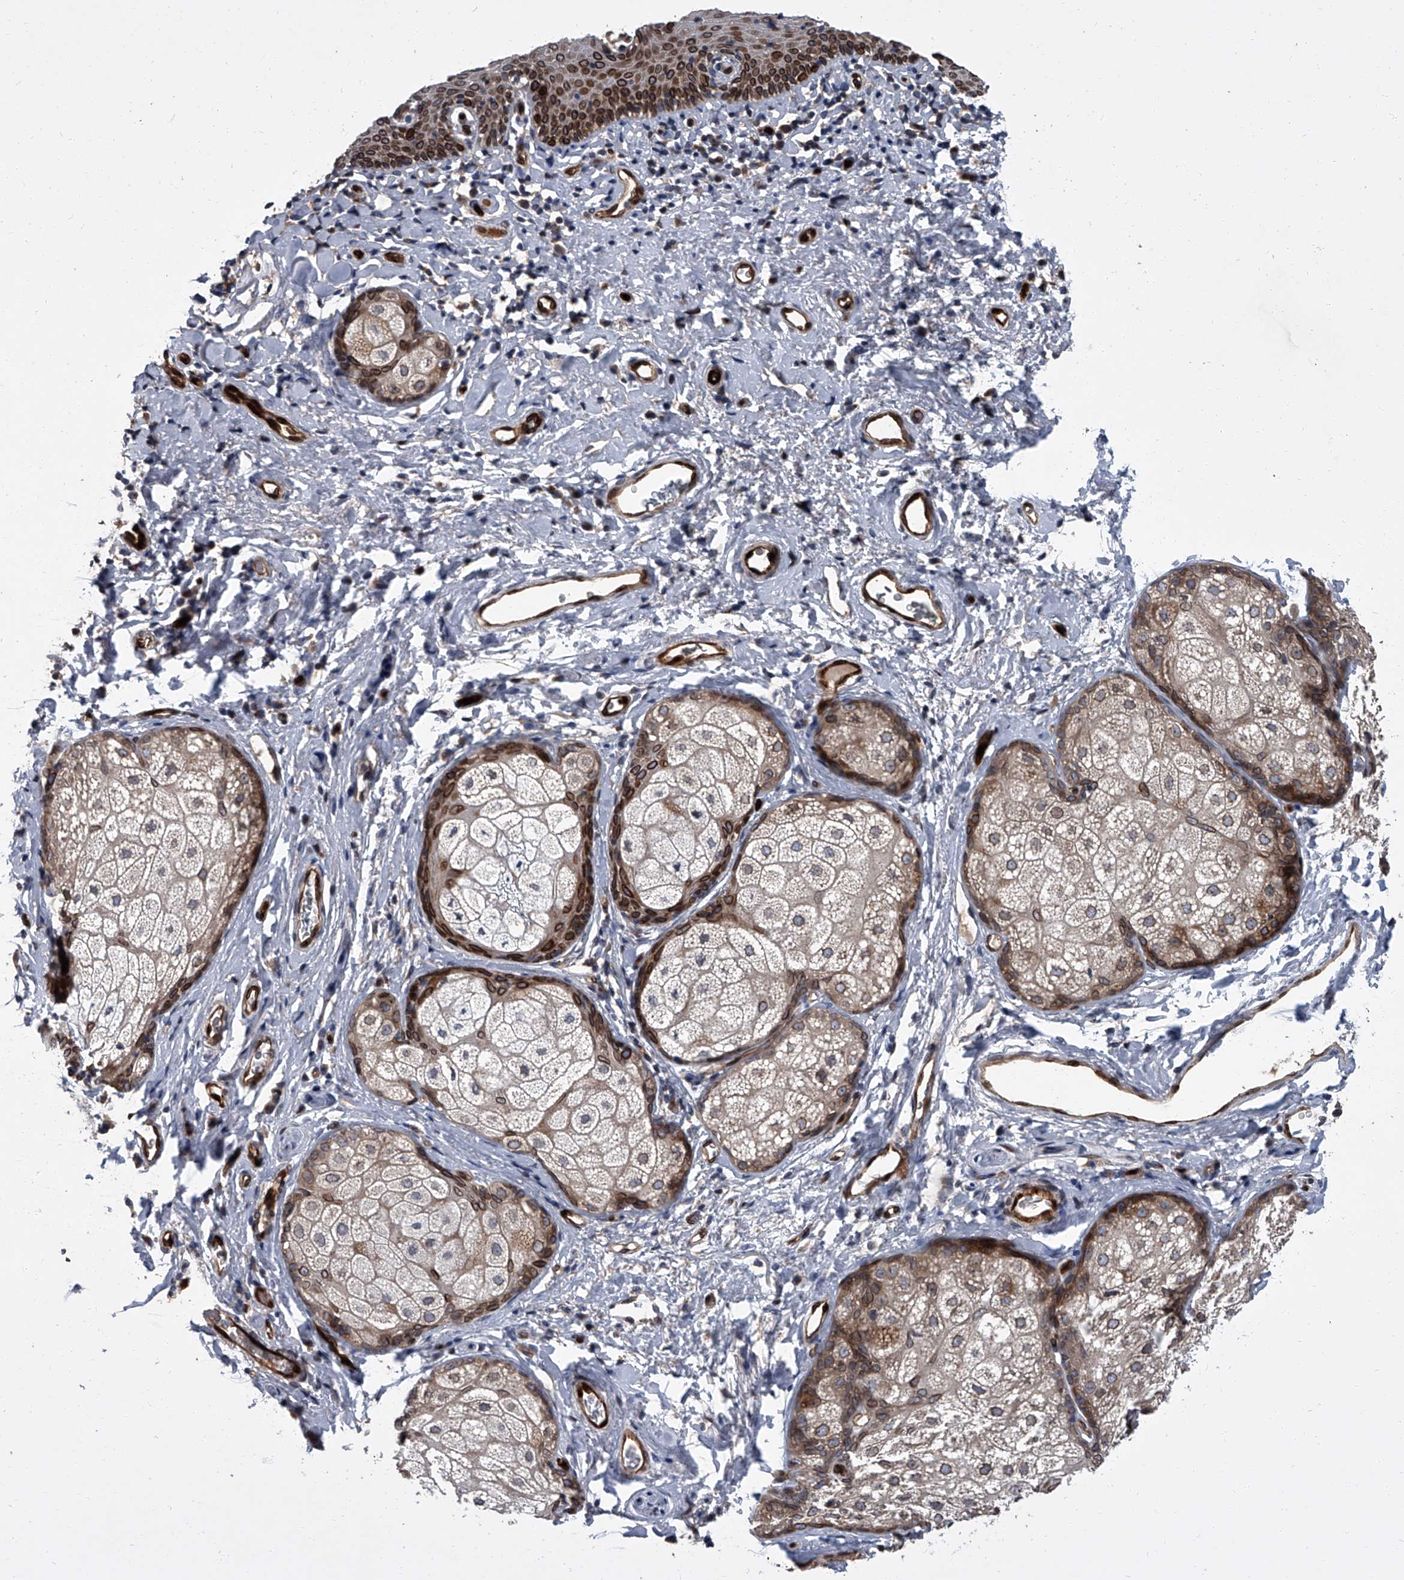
{"staining": {"intensity": "strong", "quantity": ">75%", "location": "cytoplasmic/membranous,nuclear"}, "tissue": "skin", "cell_type": "Epidermal cells", "image_type": "normal", "snomed": [{"axis": "morphology", "description": "Normal tissue, NOS"}, {"axis": "topography", "description": "Vulva"}], "caption": "Normal skin was stained to show a protein in brown. There is high levels of strong cytoplasmic/membranous,nuclear expression in approximately >75% of epidermal cells. Nuclei are stained in blue.", "gene": "LRRC8C", "patient": {"sex": "female", "age": 66}}